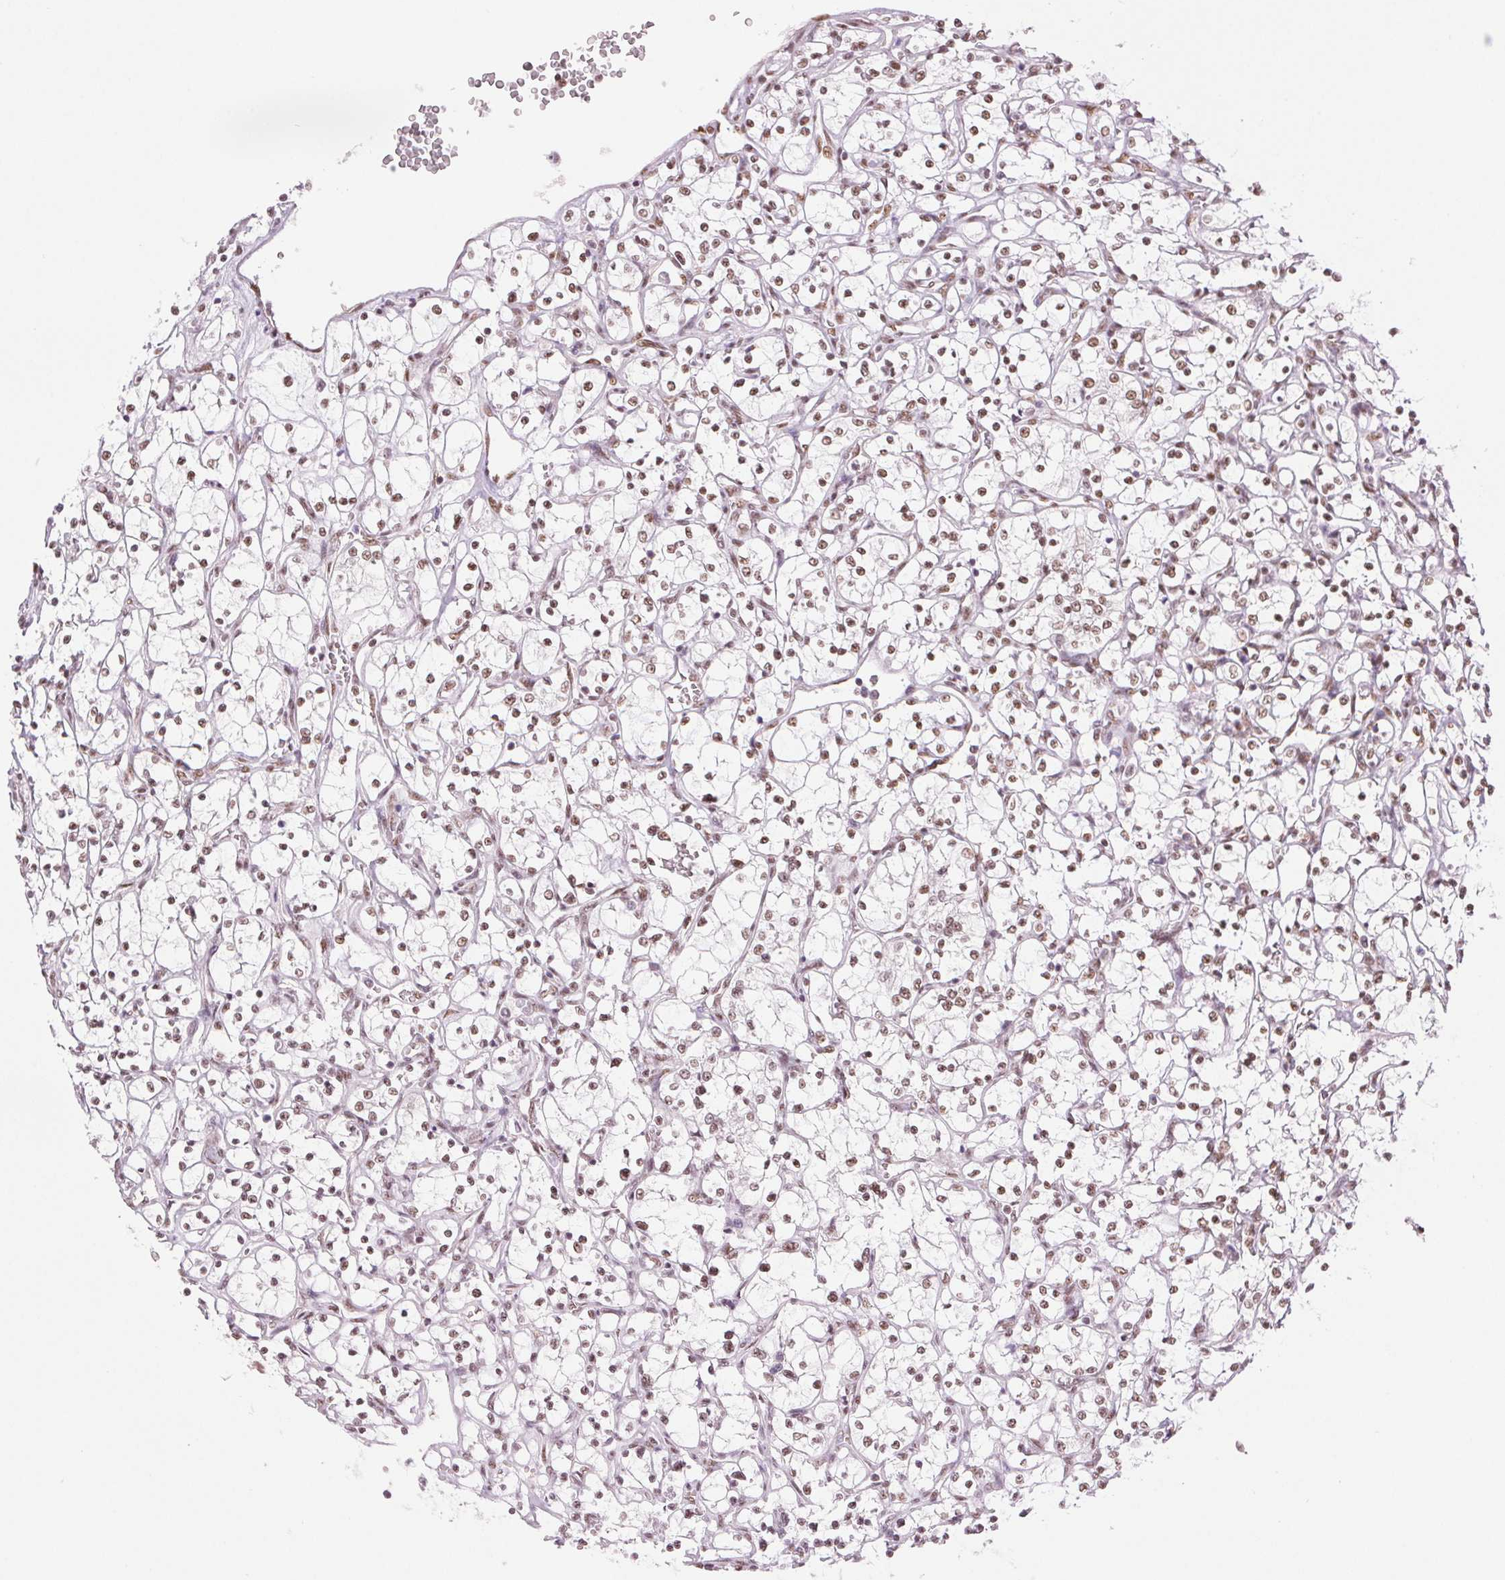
{"staining": {"intensity": "weak", "quantity": ">75%", "location": "nuclear"}, "tissue": "renal cancer", "cell_type": "Tumor cells", "image_type": "cancer", "snomed": [{"axis": "morphology", "description": "Adenocarcinoma, NOS"}, {"axis": "topography", "description": "Kidney"}], "caption": "DAB immunohistochemical staining of human adenocarcinoma (renal) exhibits weak nuclear protein staining in about >75% of tumor cells.", "gene": "ZFR2", "patient": {"sex": "female", "age": 69}}